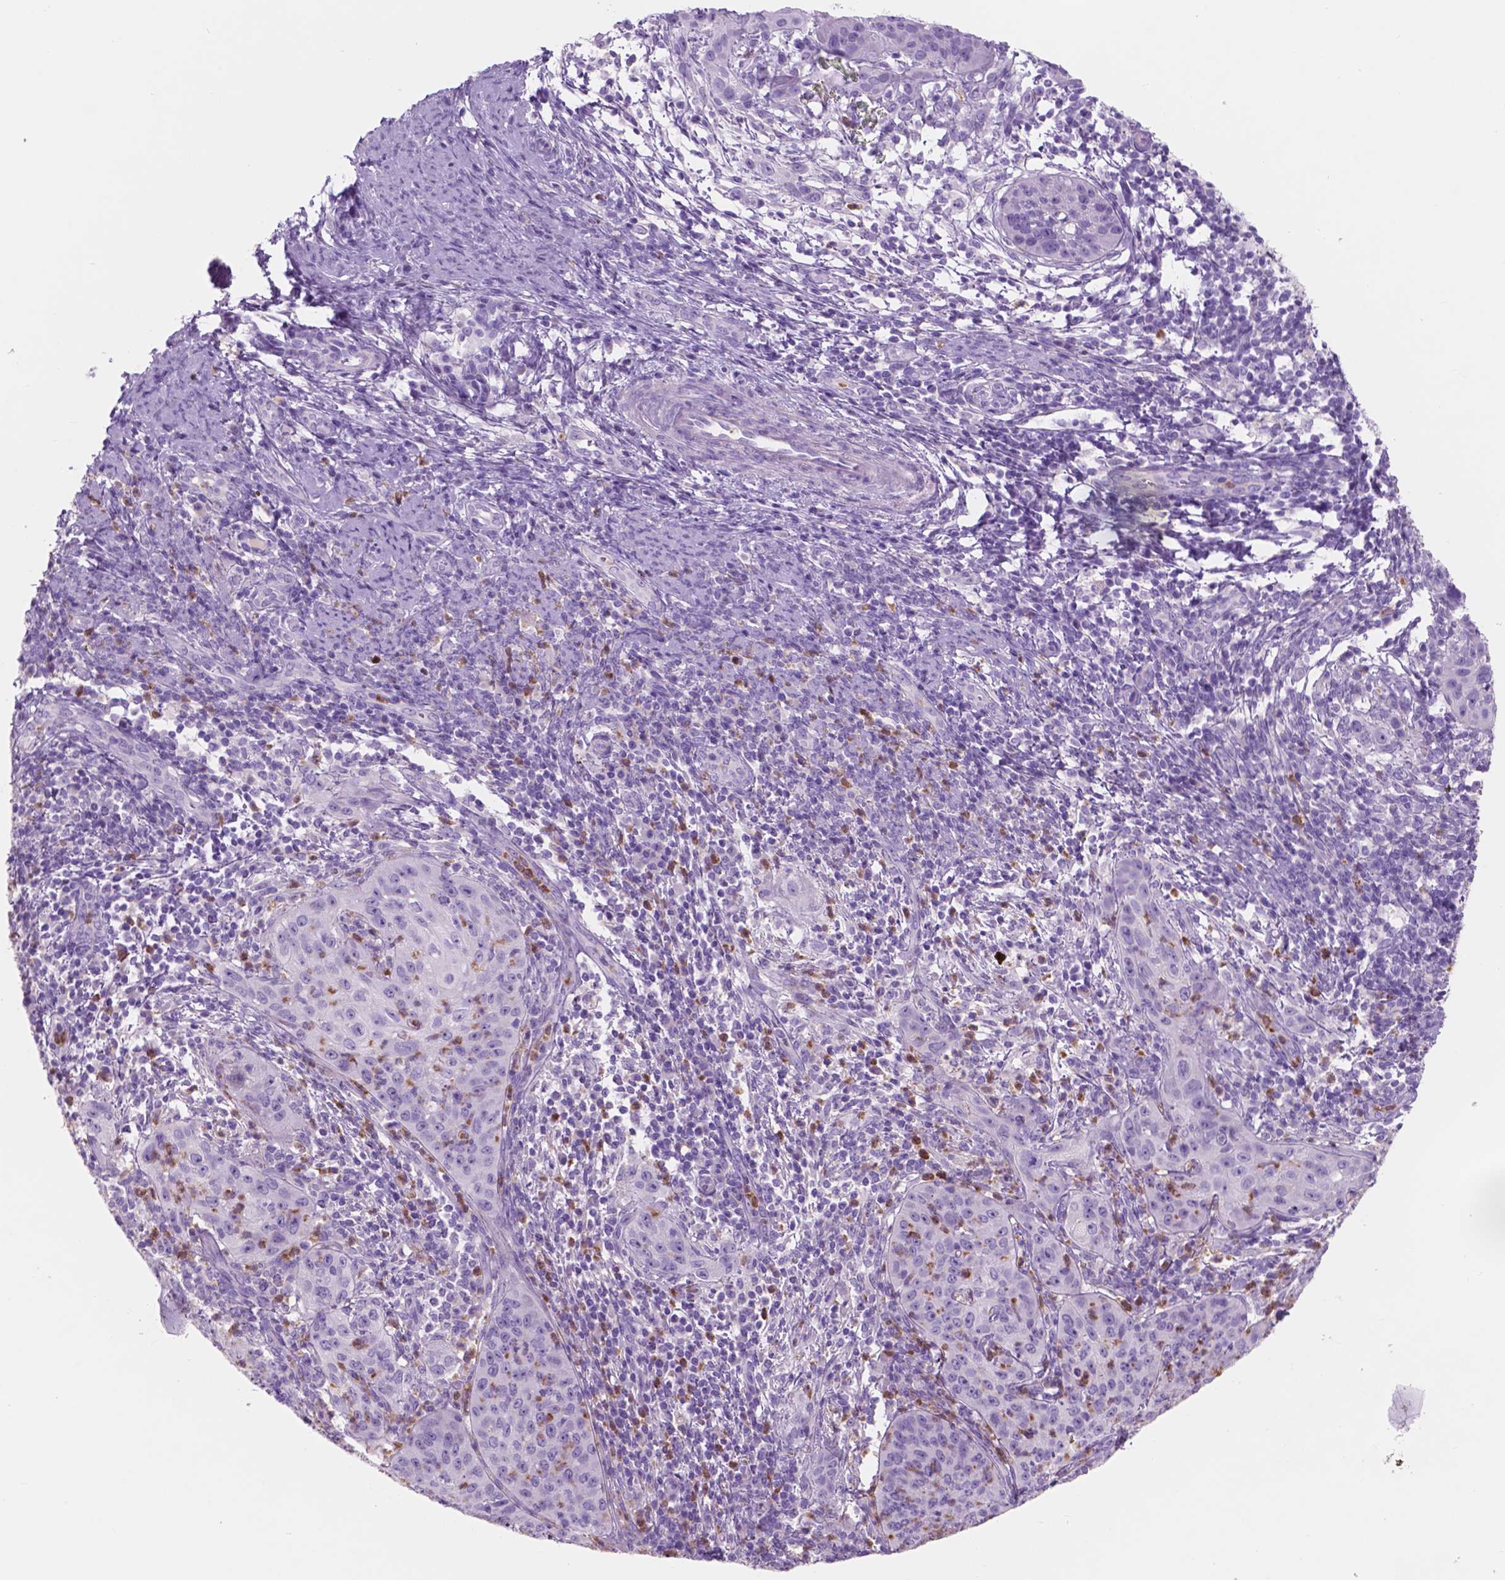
{"staining": {"intensity": "negative", "quantity": "none", "location": "none"}, "tissue": "cervical cancer", "cell_type": "Tumor cells", "image_type": "cancer", "snomed": [{"axis": "morphology", "description": "Squamous cell carcinoma, NOS"}, {"axis": "topography", "description": "Cervix"}], "caption": "This is an immunohistochemistry photomicrograph of human cervical cancer (squamous cell carcinoma). There is no positivity in tumor cells.", "gene": "CUZD1", "patient": {"sex": "female", "age": 30}}